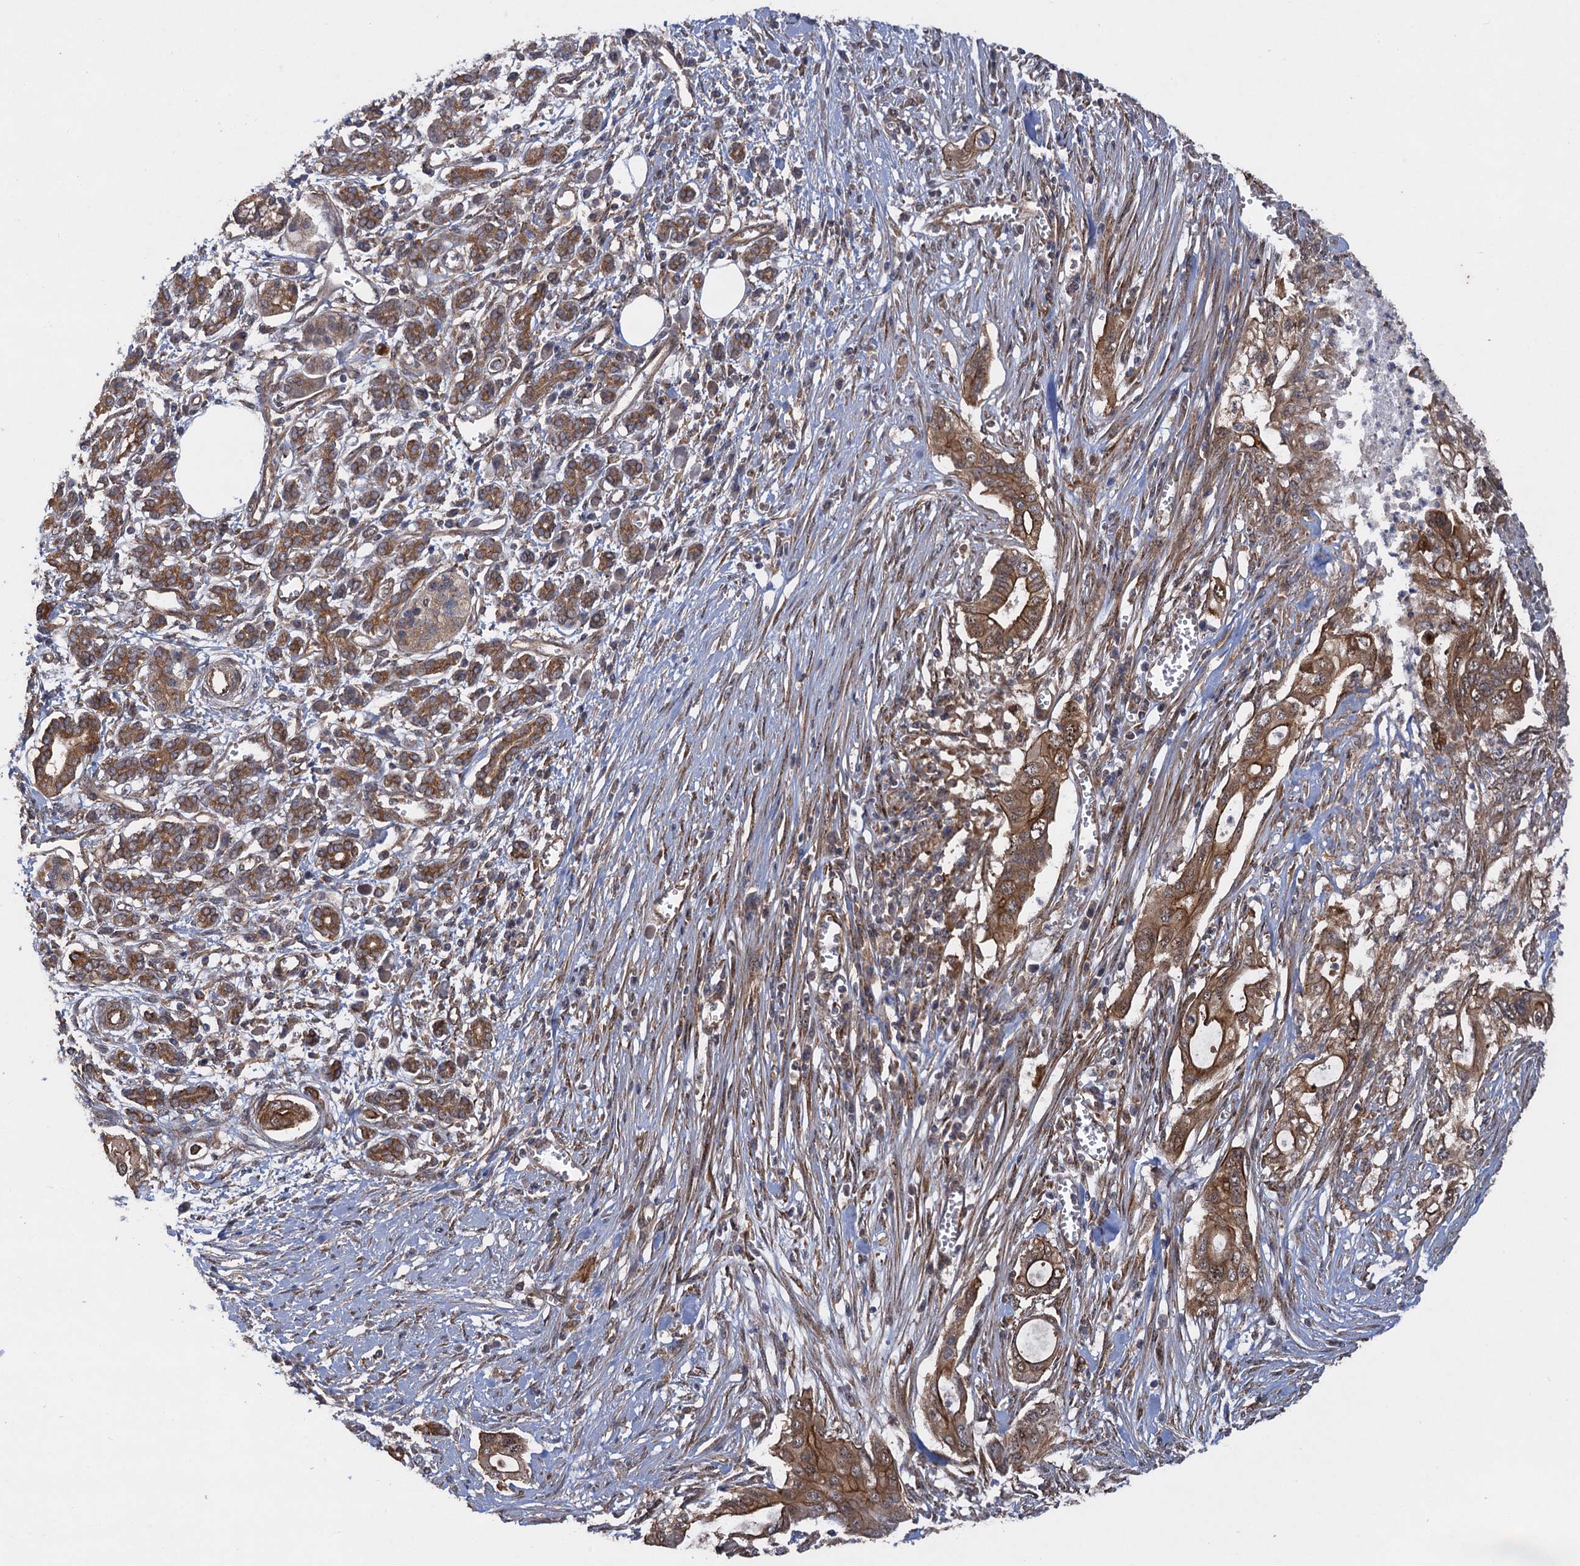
{"staining": {"intensity": "moderate", "quantity": ">75%", "location": "cytoplasmic/membranous"}, "tissue": "pancreatic cancer", "cell_type": "Tumor cells", "image_type": "cancer", "snomed": [{"axis": "morphology", "description": "Adenocarcinoma, NOS"}, {"axis": "topography", "description": "Pancreas"}], "caption": "Tumor cells show medium levels of moderate cytoplasmic/membranous expression in about >75% of cells in pancreatic adenocarcinoma.", "gene": "HAUS1", "patient": {"sex": "male", "age": 58}}